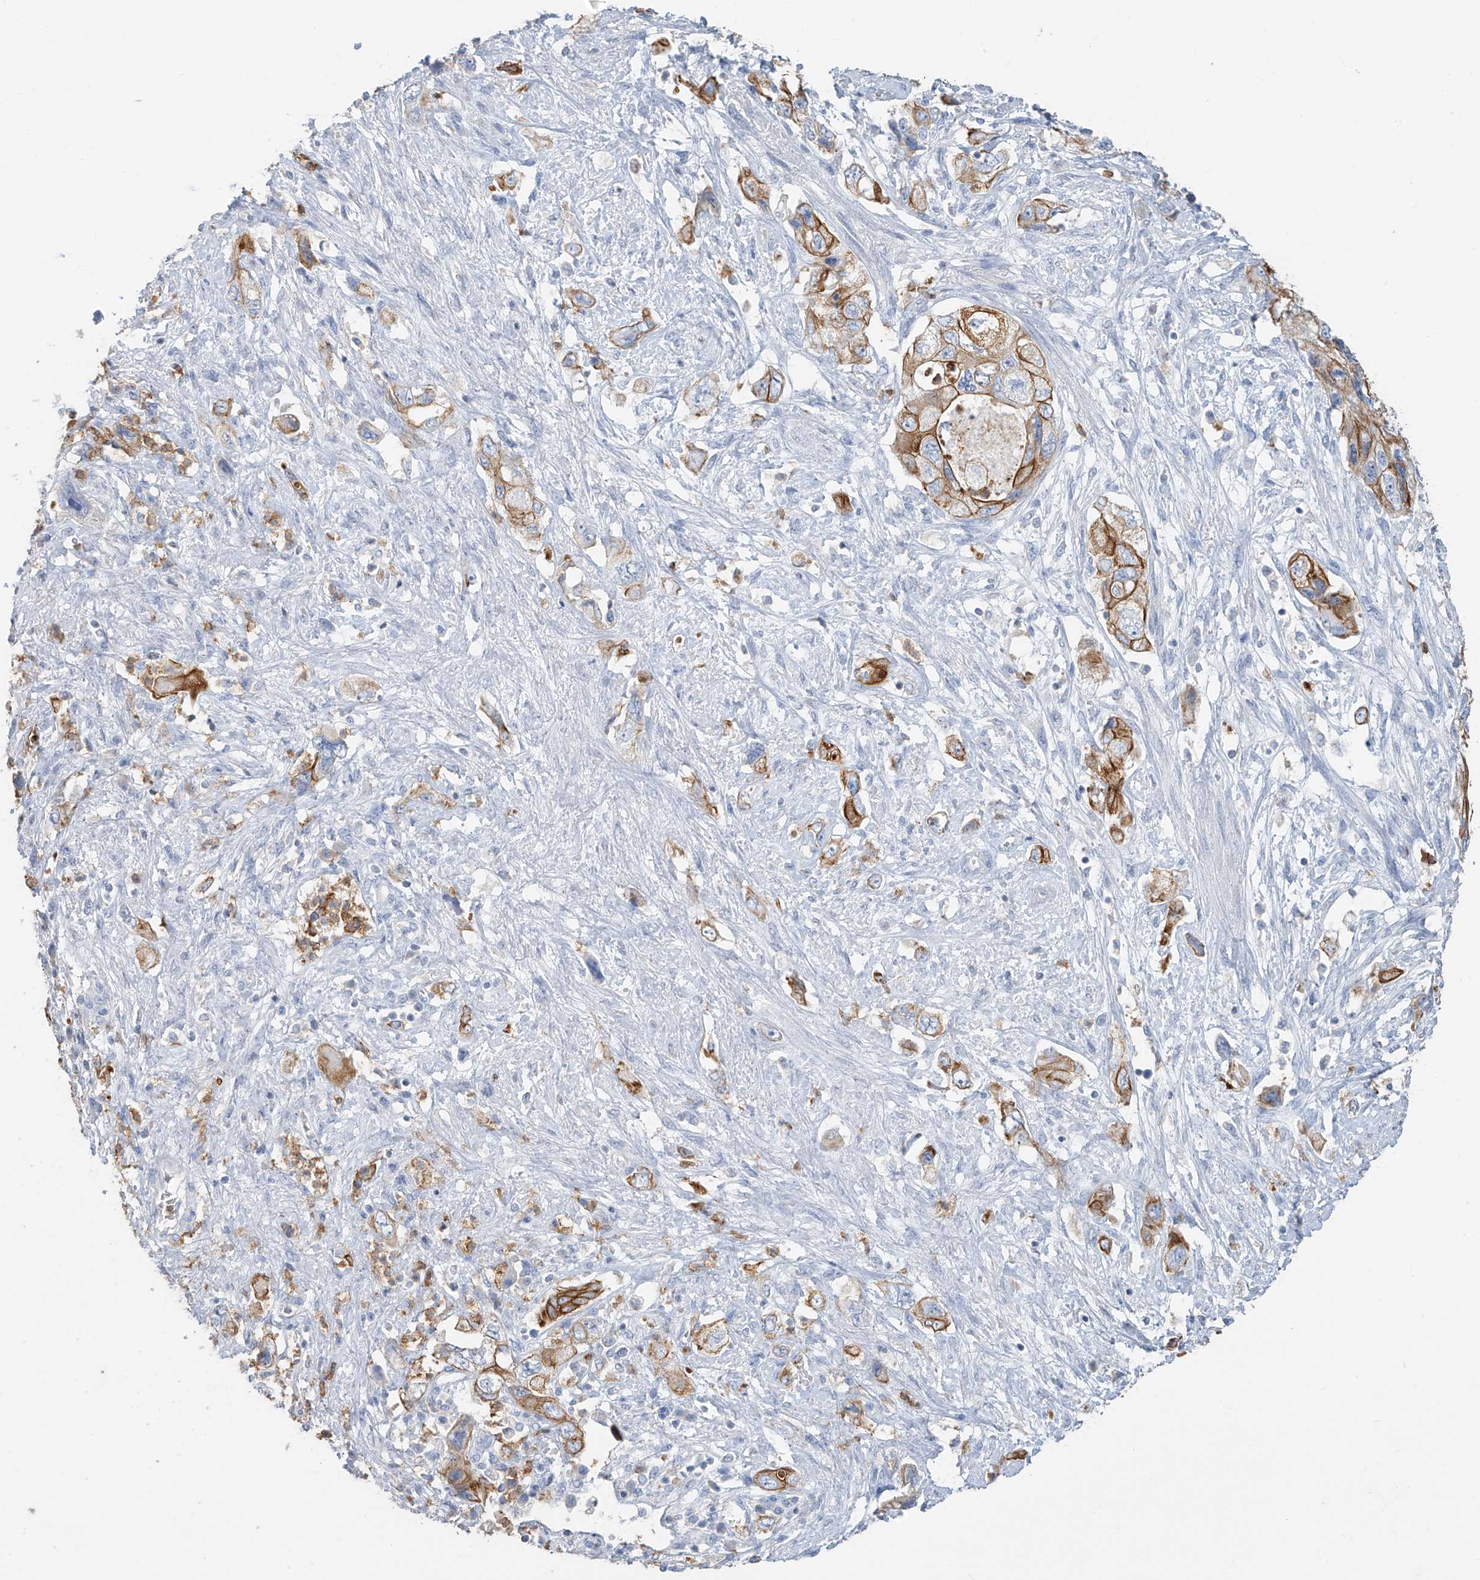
{"staining": {"intensity": "strong", "quantity": "25%-75%", "location": "cytoplasmic/membranous"}, "tissue": "pancreatic cancer", "cell_type": "Tumor cells", "image_type": "cancer", "snomed": [{"axis": "morphology", "description": "Adenocarcinoma, NOS"}, {"axis": "topography", "description": "Pancreas"}], "caption": "Tumor cells display strong cytoplasmic/membranous positivity in about 25%-75% of cells in adenocarcinoma (pancreatic). (DAB IHC, brown staining for protein, blue staining for nuclei).", "gene": "PAFAH1B3", "patient": {"sex": "female", "age": 73}}